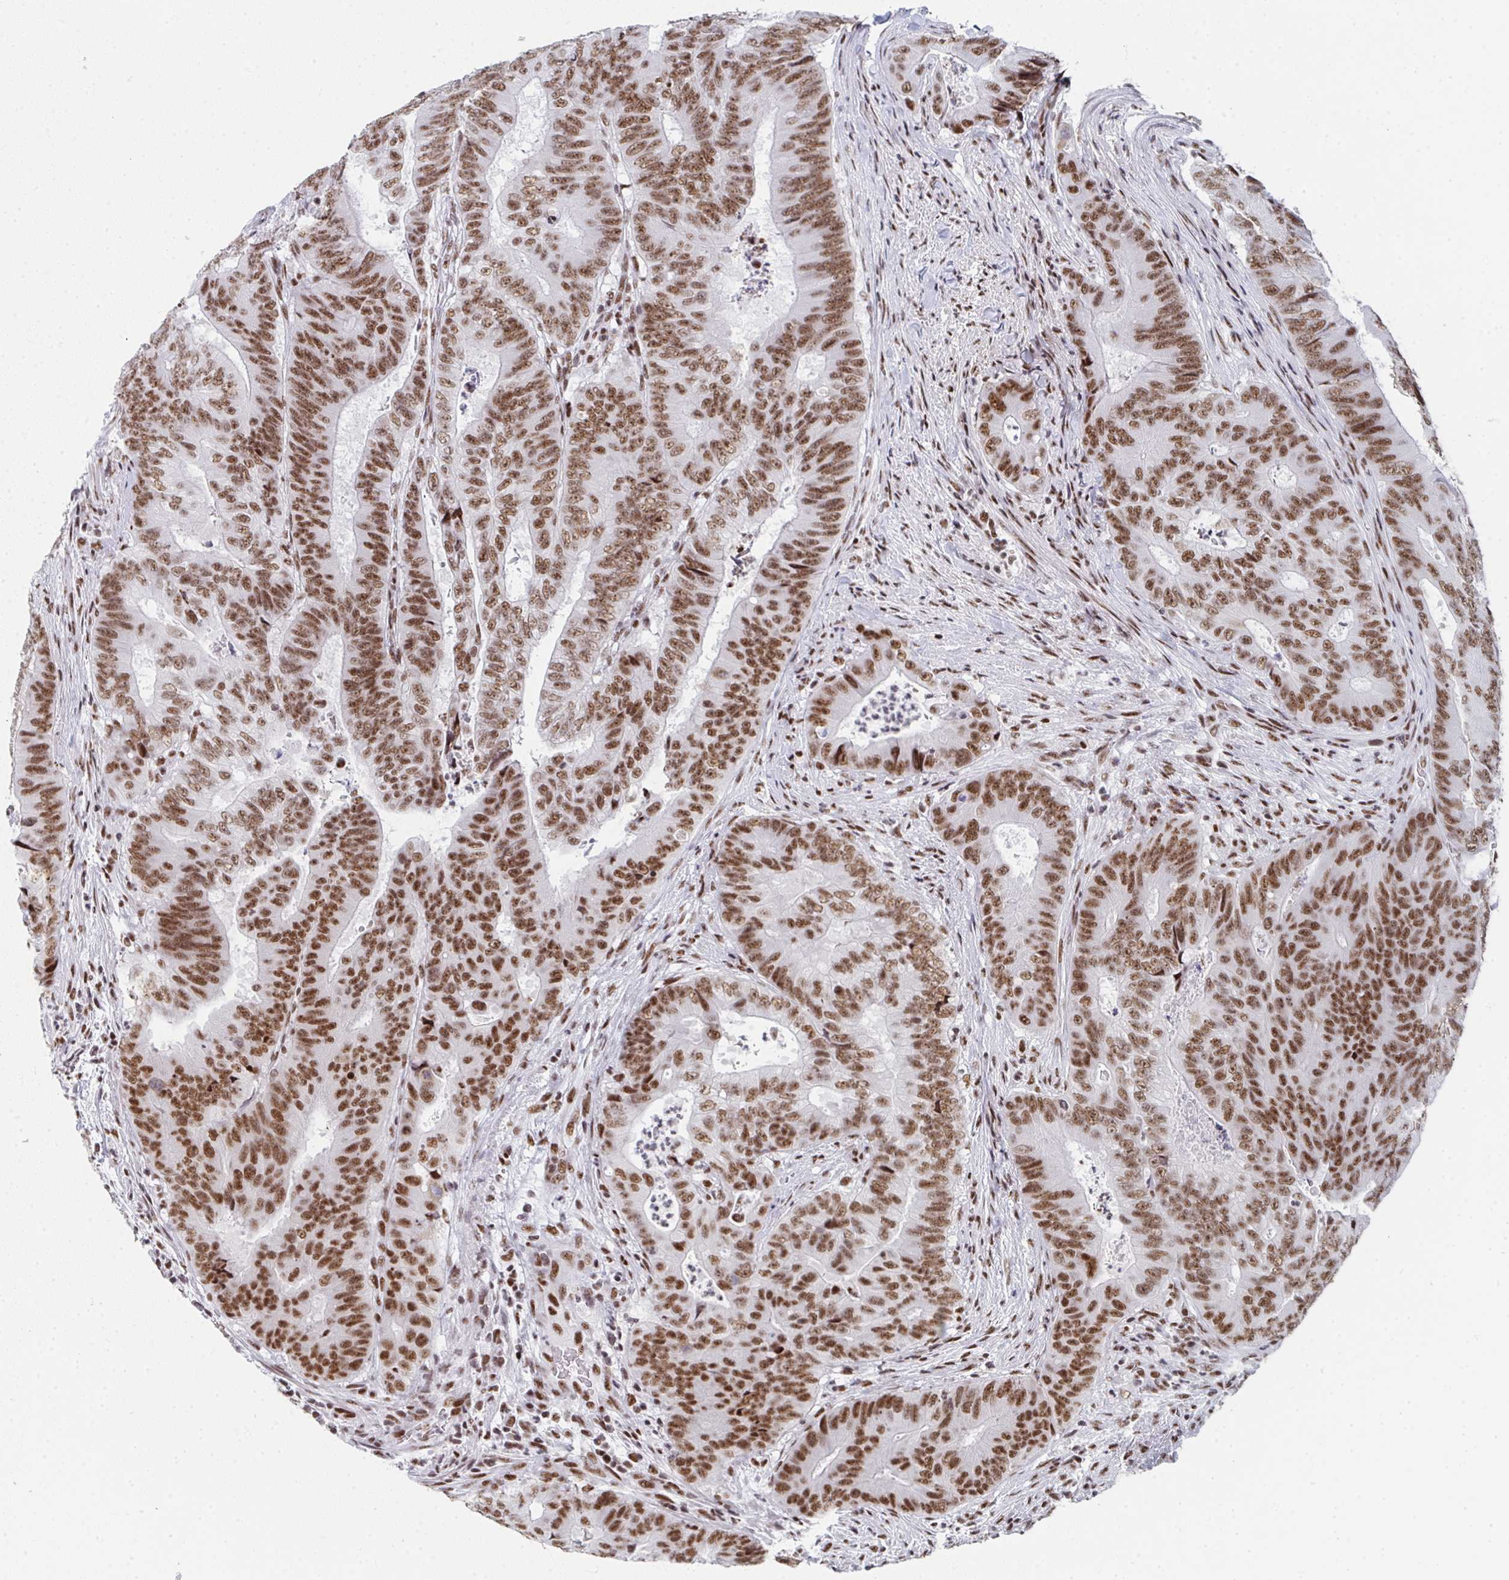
{"staining": {"intensity": "moderate", "quantity": ">75%", "location": "nuclear"}, "tissue": "colorectal cancer", "cell_type": "Tumor cells", "image_type": "cancer", "snomed": [{"axis": "morphology", "description": "Adenocarcinoma, NOS"}, {"axis": "topography", "description": "Colon"}], "caption": "Immunohistochemistry (IHC) (DAB (3,3'-diaminobenzidine)) staining of colorectal cancer (adenocarcinoma) shows moderate nuclear protein expression in approximately >75% of tumor cells.", "gene": "SNRNP70", "patient": {"sex": "female", "age": 48}}